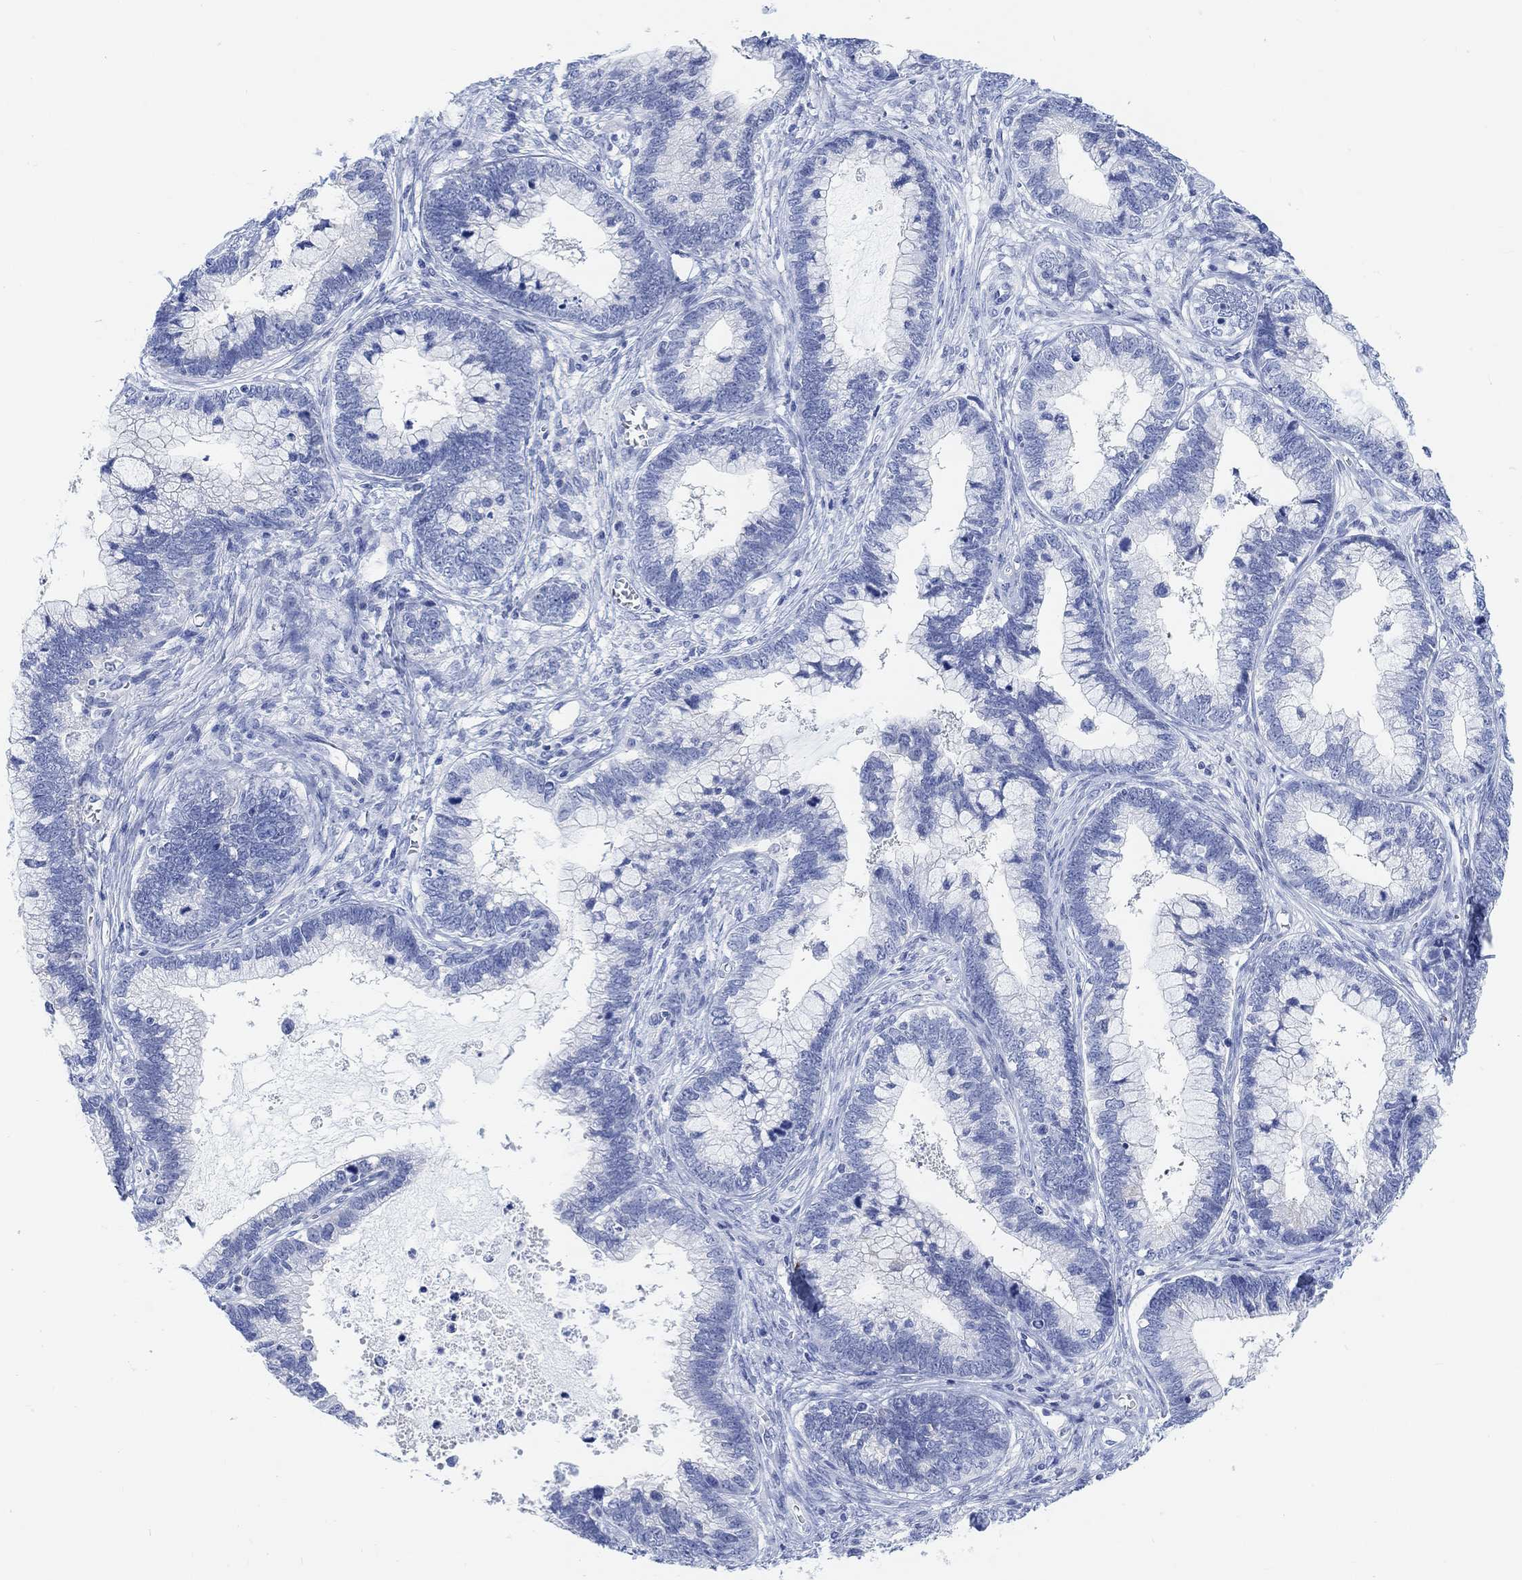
{"staining": {"intensity": "negative", "quantity": "none", "location": "none"}, "tissue": "cervical cancer", "cell_type": "Tumor cells", "image_type": "cancer", "snomed": [{"axis": "morphology", "description": "Adenocarcinoma, NOS"}, {"axis": "topography", "description": "Cervix"}], "caption": "A micrograph of human adenocarcinoma (cervical) is negative for staining in tumor cells.", "gene": "ENO4", "patient": {"sex": "female", "age": 44}}